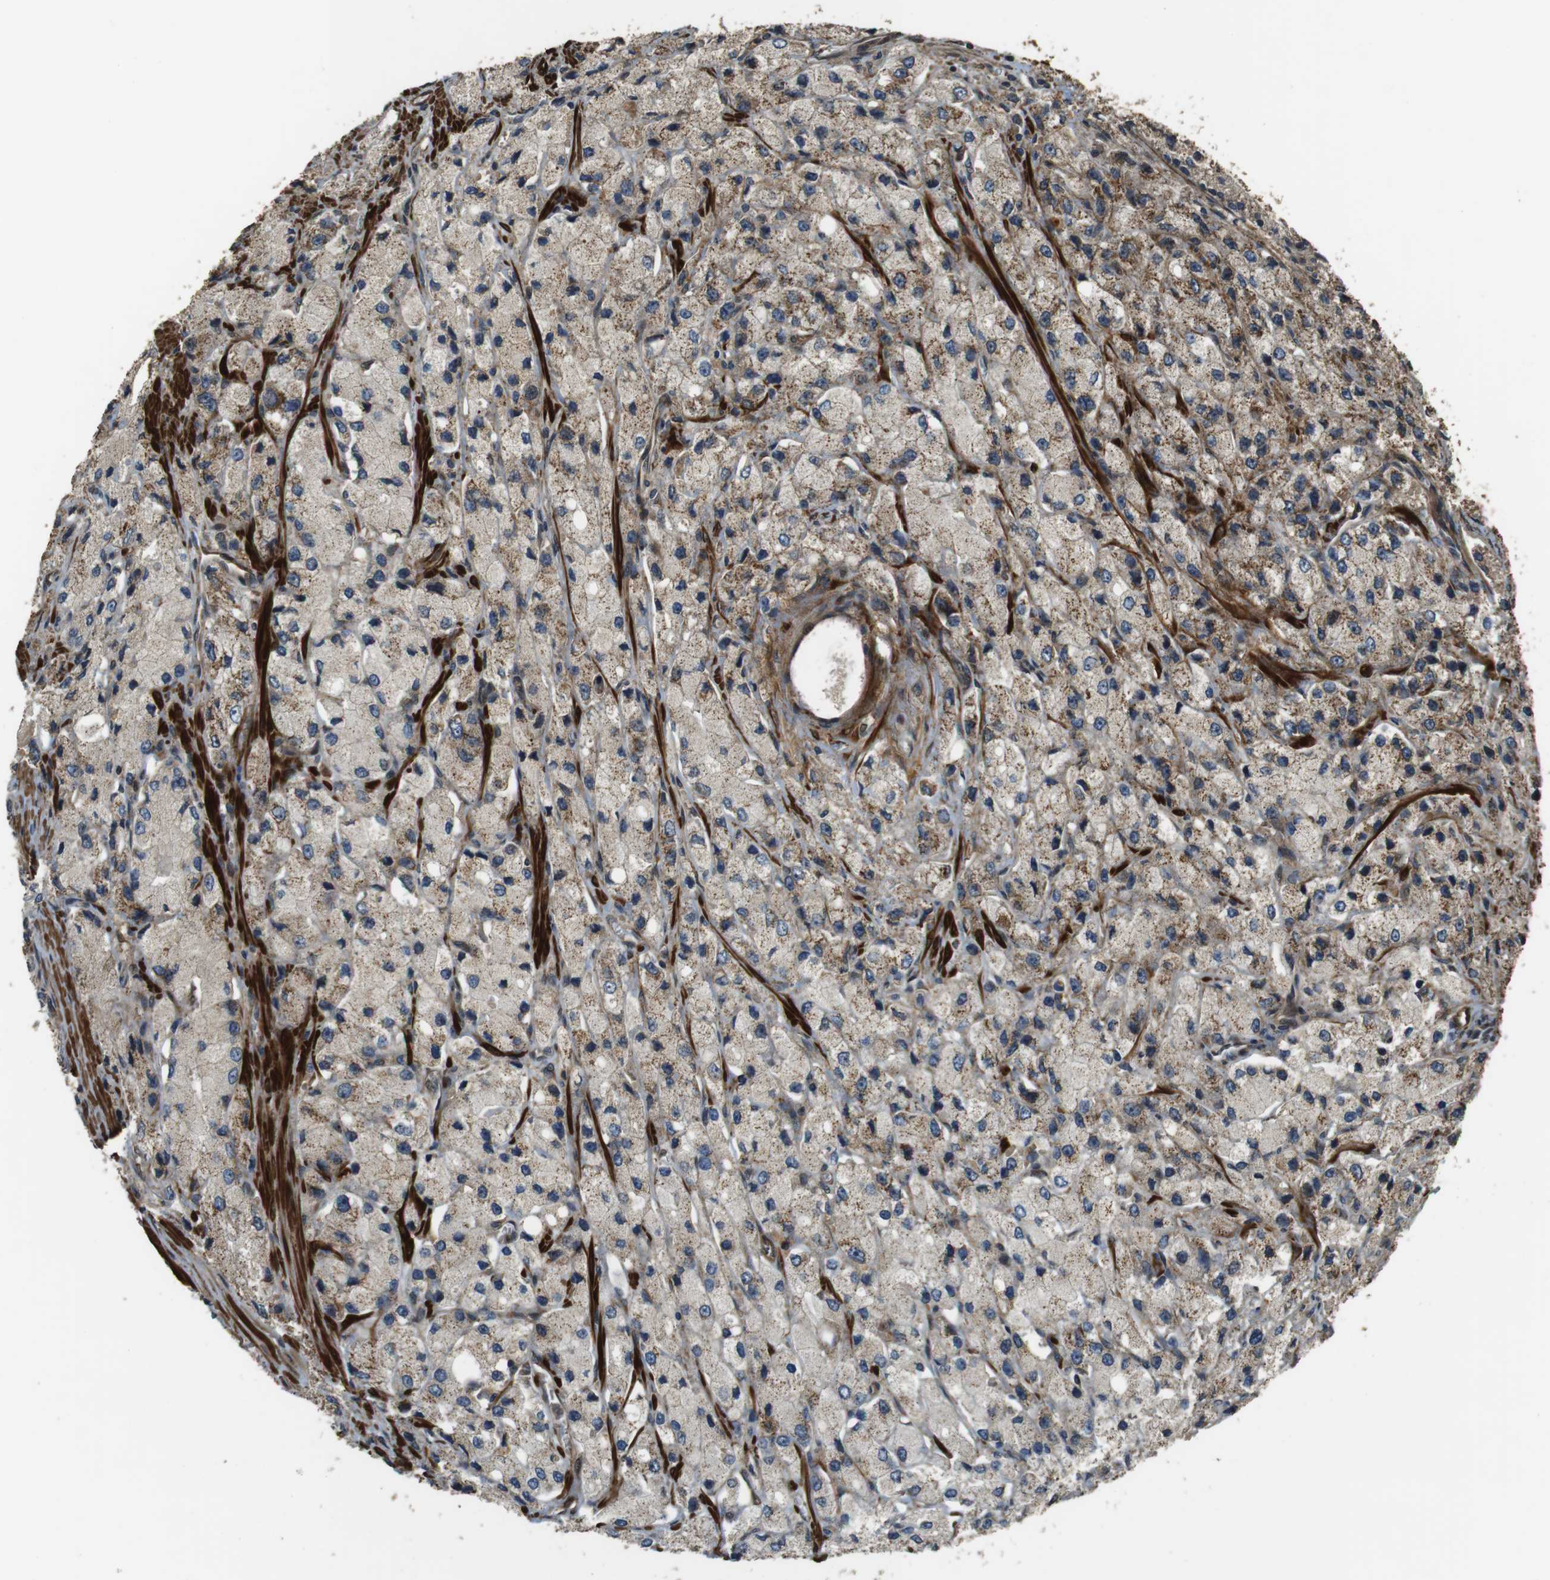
{"staining": {"intensity": "weak", "quantity": "25%-75%", "location": "cytoplasmic/membranous"}, "tissue": "prostate cancer", "cell_type": "Tumor cells", "image_type": "cancer", "snomed": [{"axis": "morphology", "description": "Adenocarcinoma, High grade"}, {"axis": "topography", "description": "Prostate"}], "caption": "Prostate high-grade adenocarcinoma was stained to show a protein in brown. There is low levels of weak cytoplasmic/membranous staining in approximately 25%-75% of tumor cells.", "gene": "MSRB3", "patient": {"sex": "male", "age": 58}}